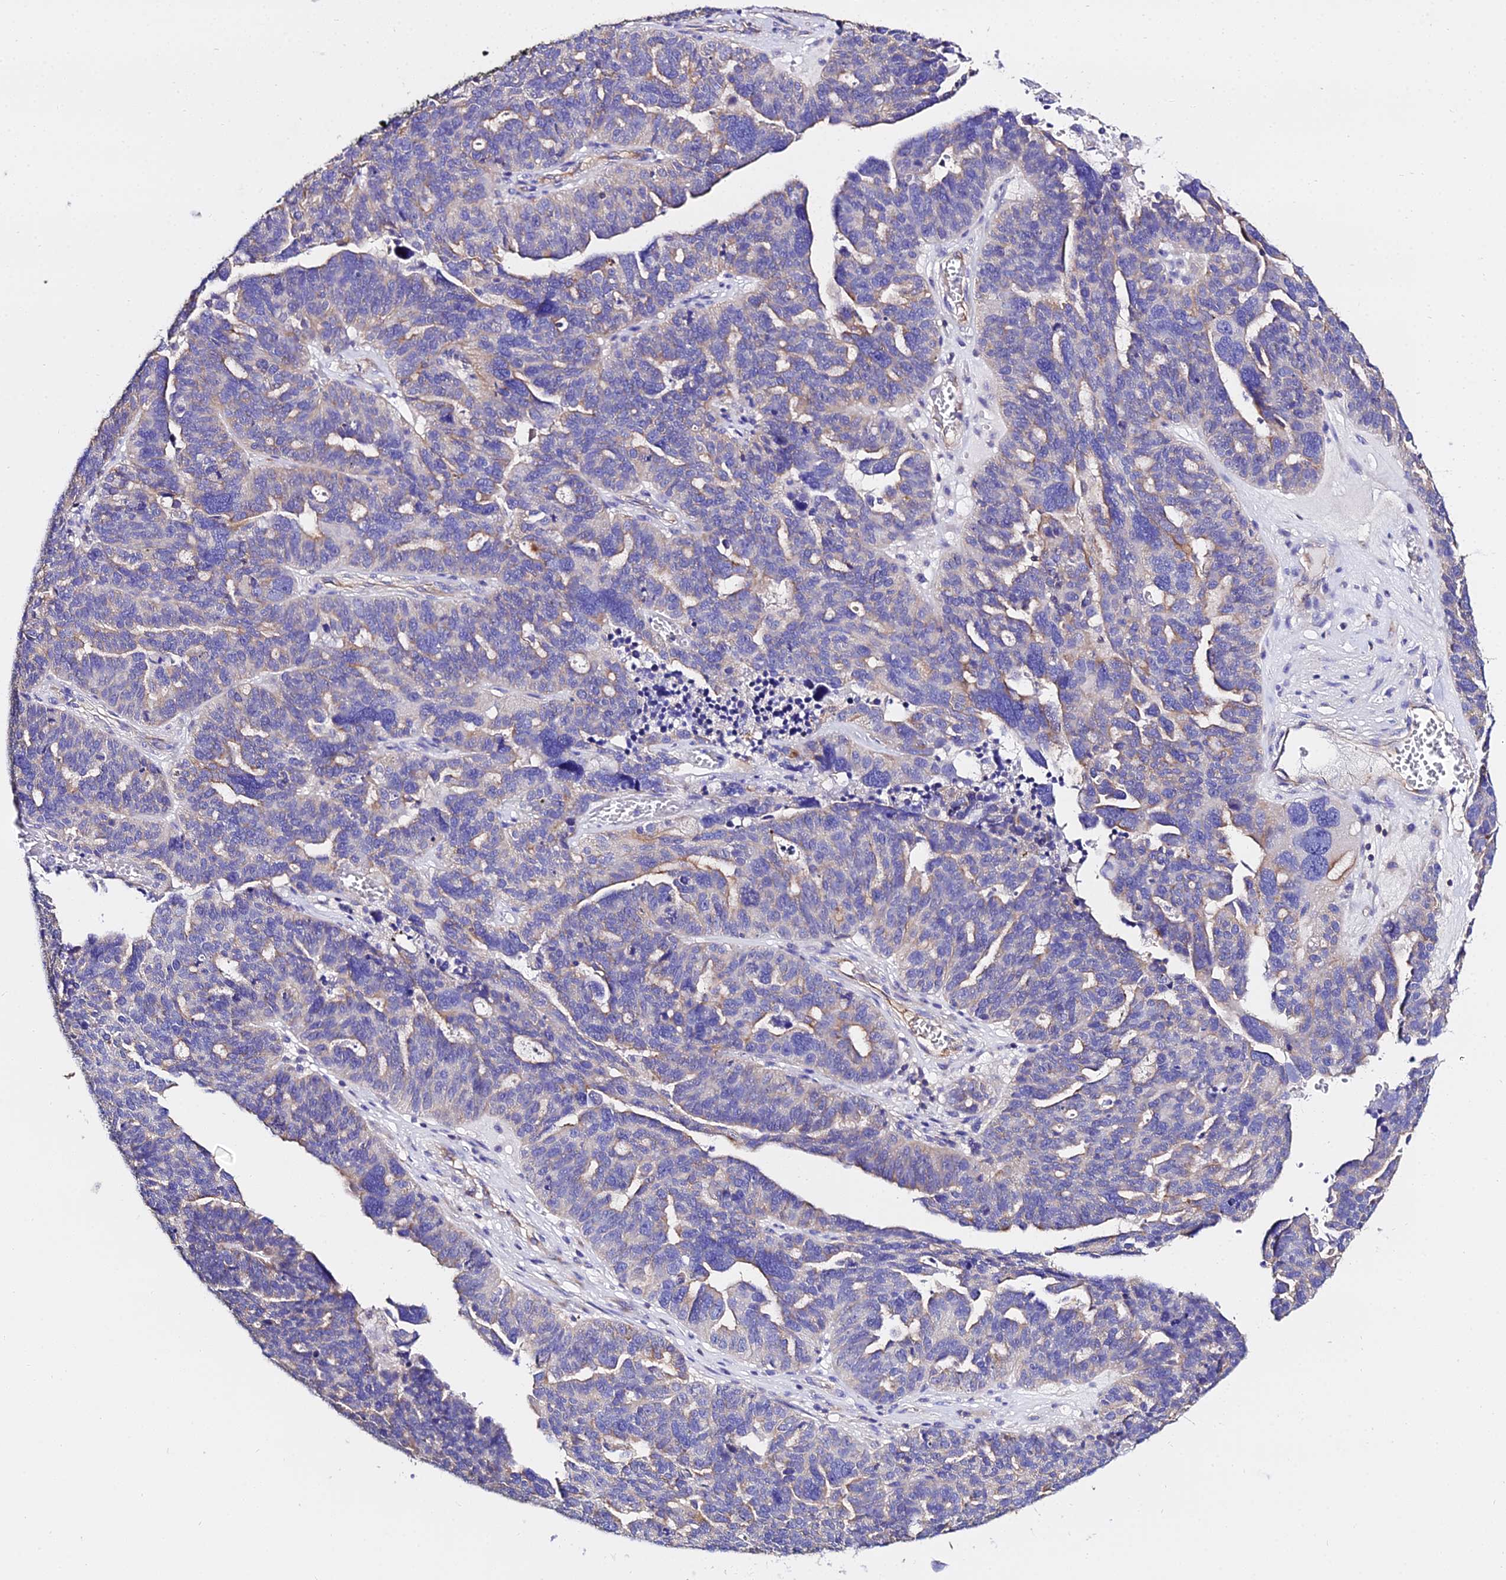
{"staining": {"intensity": "weak", "quantity": "<25%", "location": "cytoplasmic/membranous"}, "tissue": "ovarian cancer", "cell_type": "Tumor cells", "image_type": "cancer", "snomed": [{"axis": "morphology", "description": "Cystadenocarcinoma, serous, NOS"}, {"axis": "topography", "description": "Ovary"}], "caption": "A histopathology image of human ovarian cancer is negative for staining in tumor cells.", "gene": "DAW1", "patient": {"sex": "female", "age": 59}}